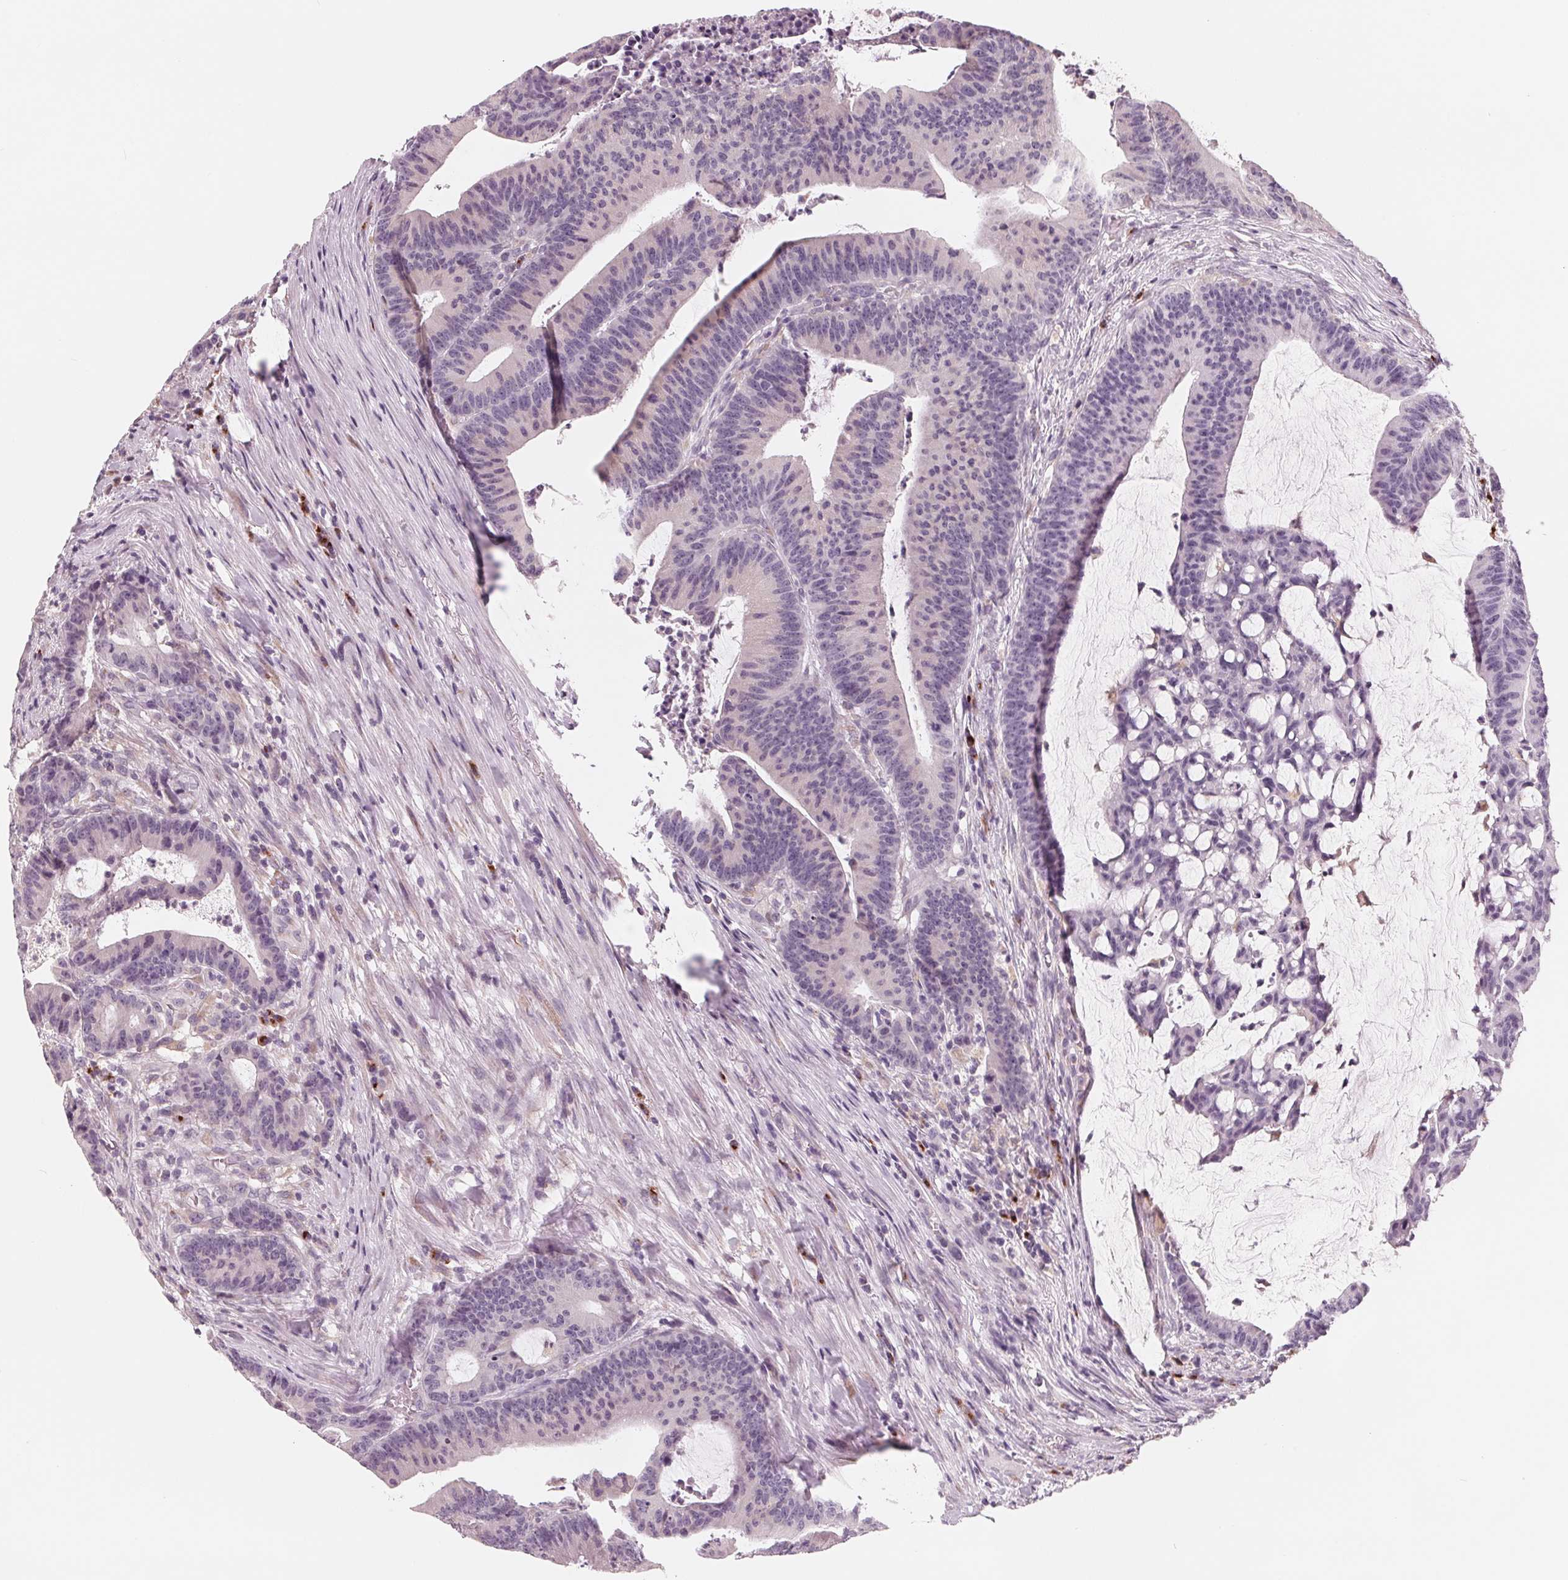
{"staining": {"intensity": "negative", "quantity": "none", "location": "none"}, "tissue": "colorectal cancer", "cell_type": "Tumor cells", "image_type": "cancer", "snomed": [{"axis": "morphology", "description": "Adenocarcinoma, NOS"}, {"axis": "topography", "description": "Colon"}], "caption": "Tumor cells are negative for brown protein staining in colorectal cancer (adenocarcinoma). (Brightfield microscopy of DAB (3,3'-diaminobenzidine) immunohistochemistry (IHC) at high magnification).", "gene": "IL9R", "patient": {"sex": "female", "age": 78}}